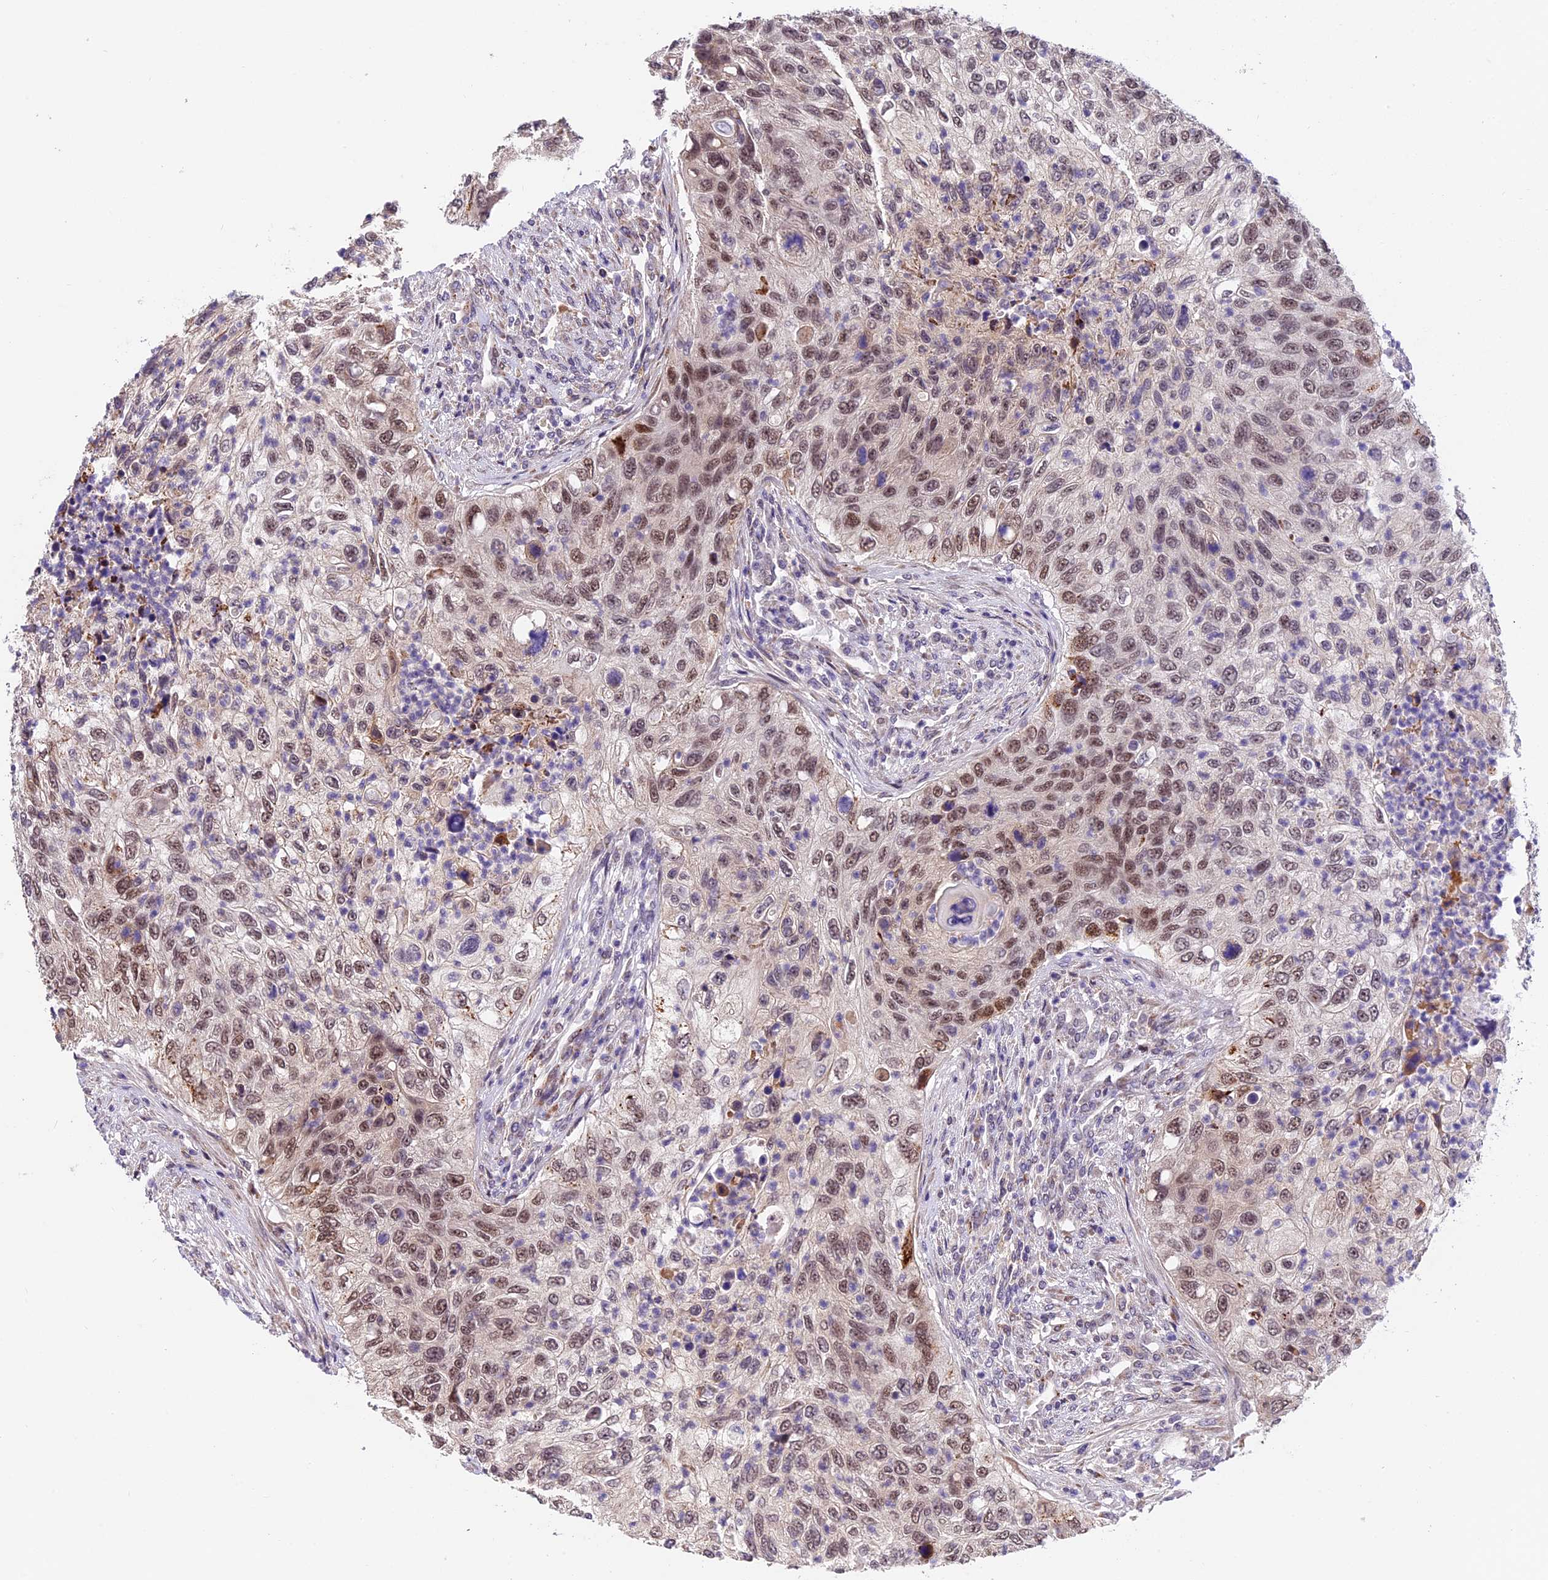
{"staining": {"intensity": "moderate", "quantity": ">75%", "location": "nuclear"}, "tissue": "urothelial cancer", "cell_type": "Tumor cells", "image_type": "cancer", "snomed": [{"axis": "morphology", "description": "Urothelial carcinoma, High grade"}, {"axis": "topography", "description": "Urinary bladder"}], "caption": "High-power microscopy captured an immunohistochemistry (IHC) photomicrograph of high-grade urothelial carcinoma, revealing moderate nuclear staining in approximately >75% of tumor cells.", "gene": "FBXO45", "patient": {"sex": "female", "age": 60}}